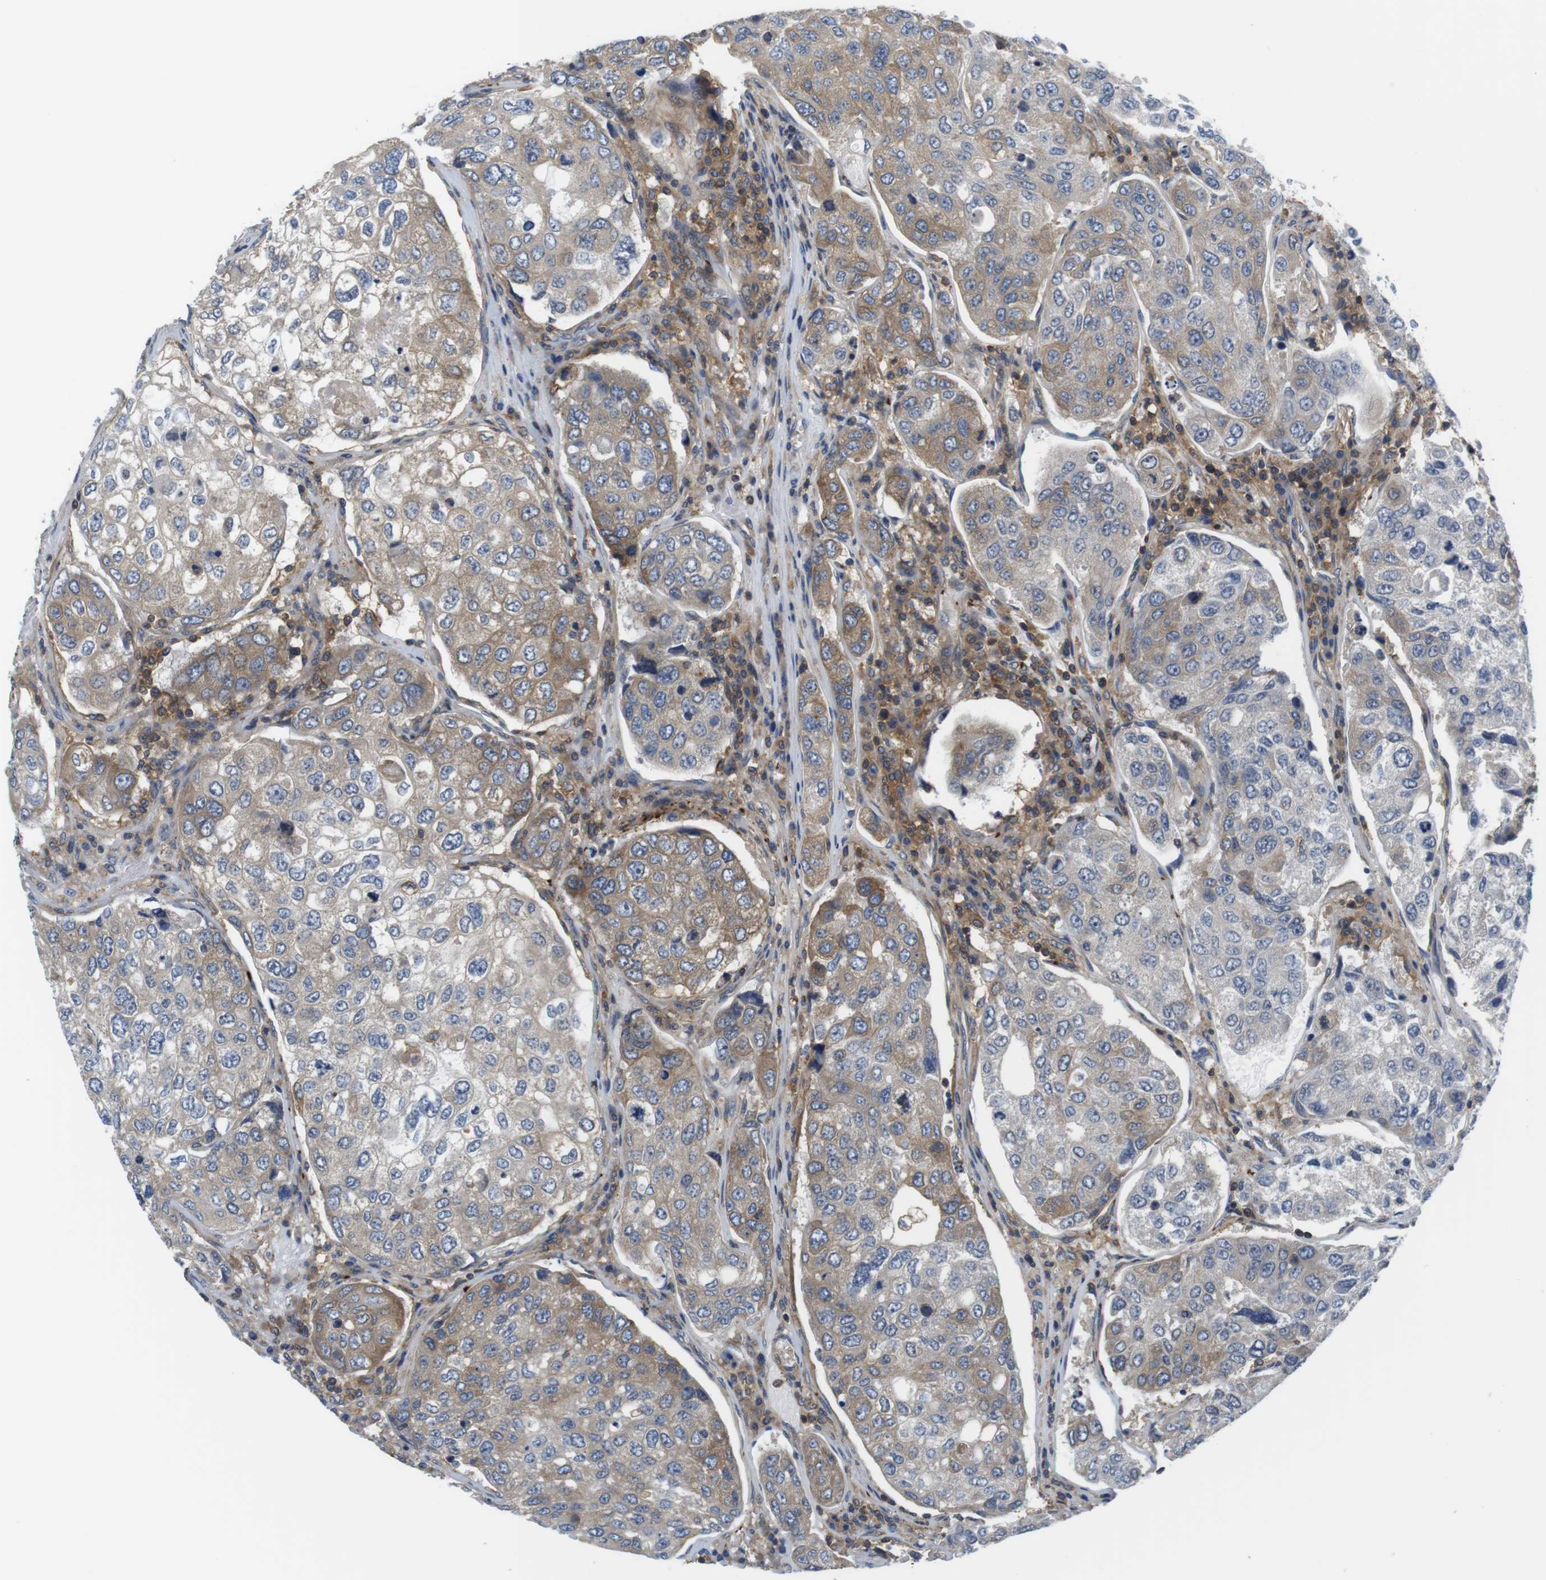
{"staining": {"intensity": "moderate", "quantity": ">75%", "location": "cytoplasmic/membranous"}, "tissue": "urothelial cancer", "cell_type": "Tumor cells", "image_type": "cancer", "snomed": [{"axis": "morphology", "description": "Urothelial carcinoma, High grade"}, {"axis": "topography", "description": "Lymph node"}, {"axis": "topography", "description": "Urinary bladder"}], "caption": "A medium amount of moderate cytoplasmic/membranous positivity is appreciated in approximately >75% of tumor cells in high-grade urothelial carcinoma tissue.", "gene": "HERPUD2", "patient": {"sex": "male", "age": 51}}